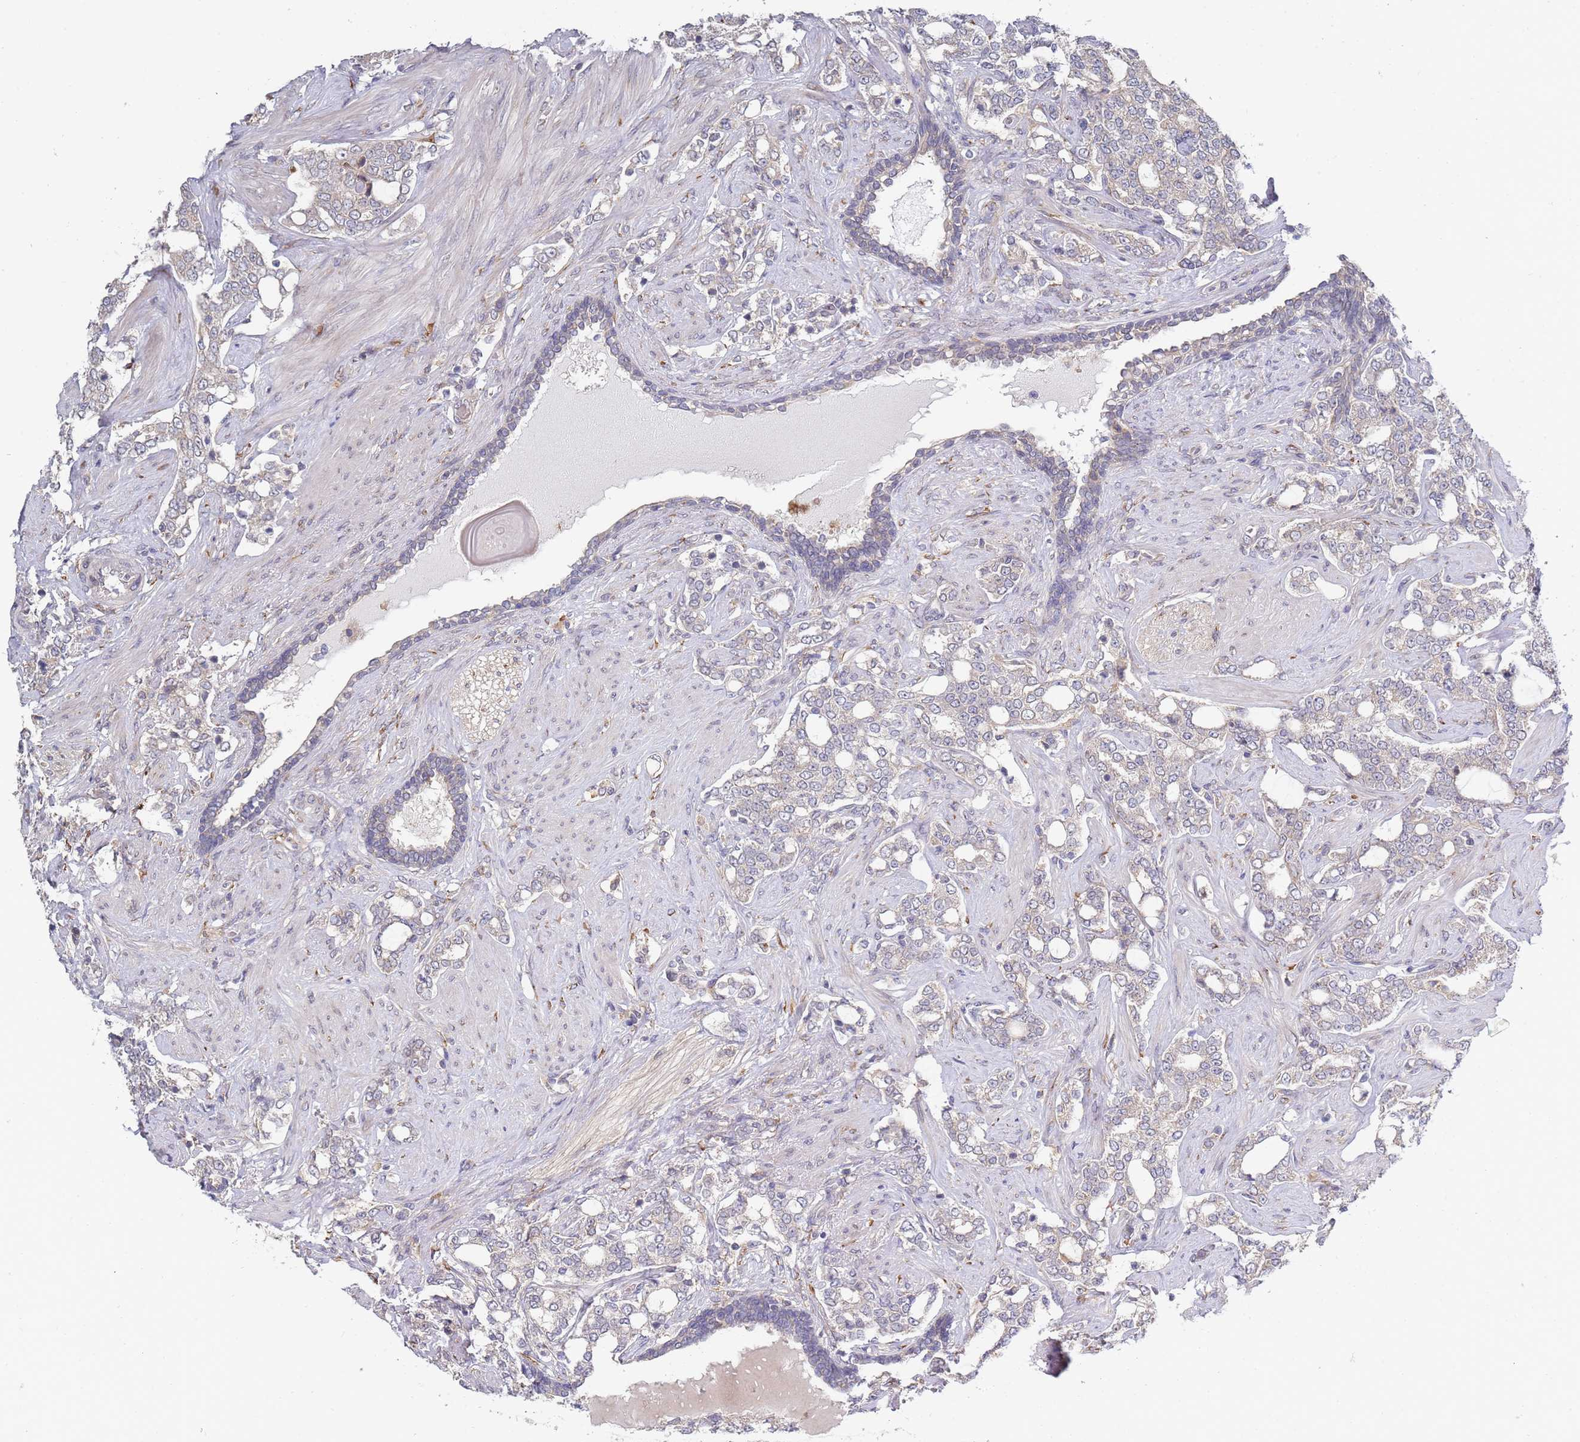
{"staining": {"intensity": "negative", "quantity": "none", "location": "none"}, "tissue": "prostate cancer", "cell_type": "Tumor cells", "image_type": "cancer", "snomed": [{"axis": "morphology", "description": "Adenocarcinoma, High grade"}, {"axis": "topography", "description": "Prostate"}], "caption": "Image shows no protein staining in tumor cells of prostate high-grade adenocarcinoma tissue.", "gene": "VRK2", "patient": {"sex": "male", "age": 64}}